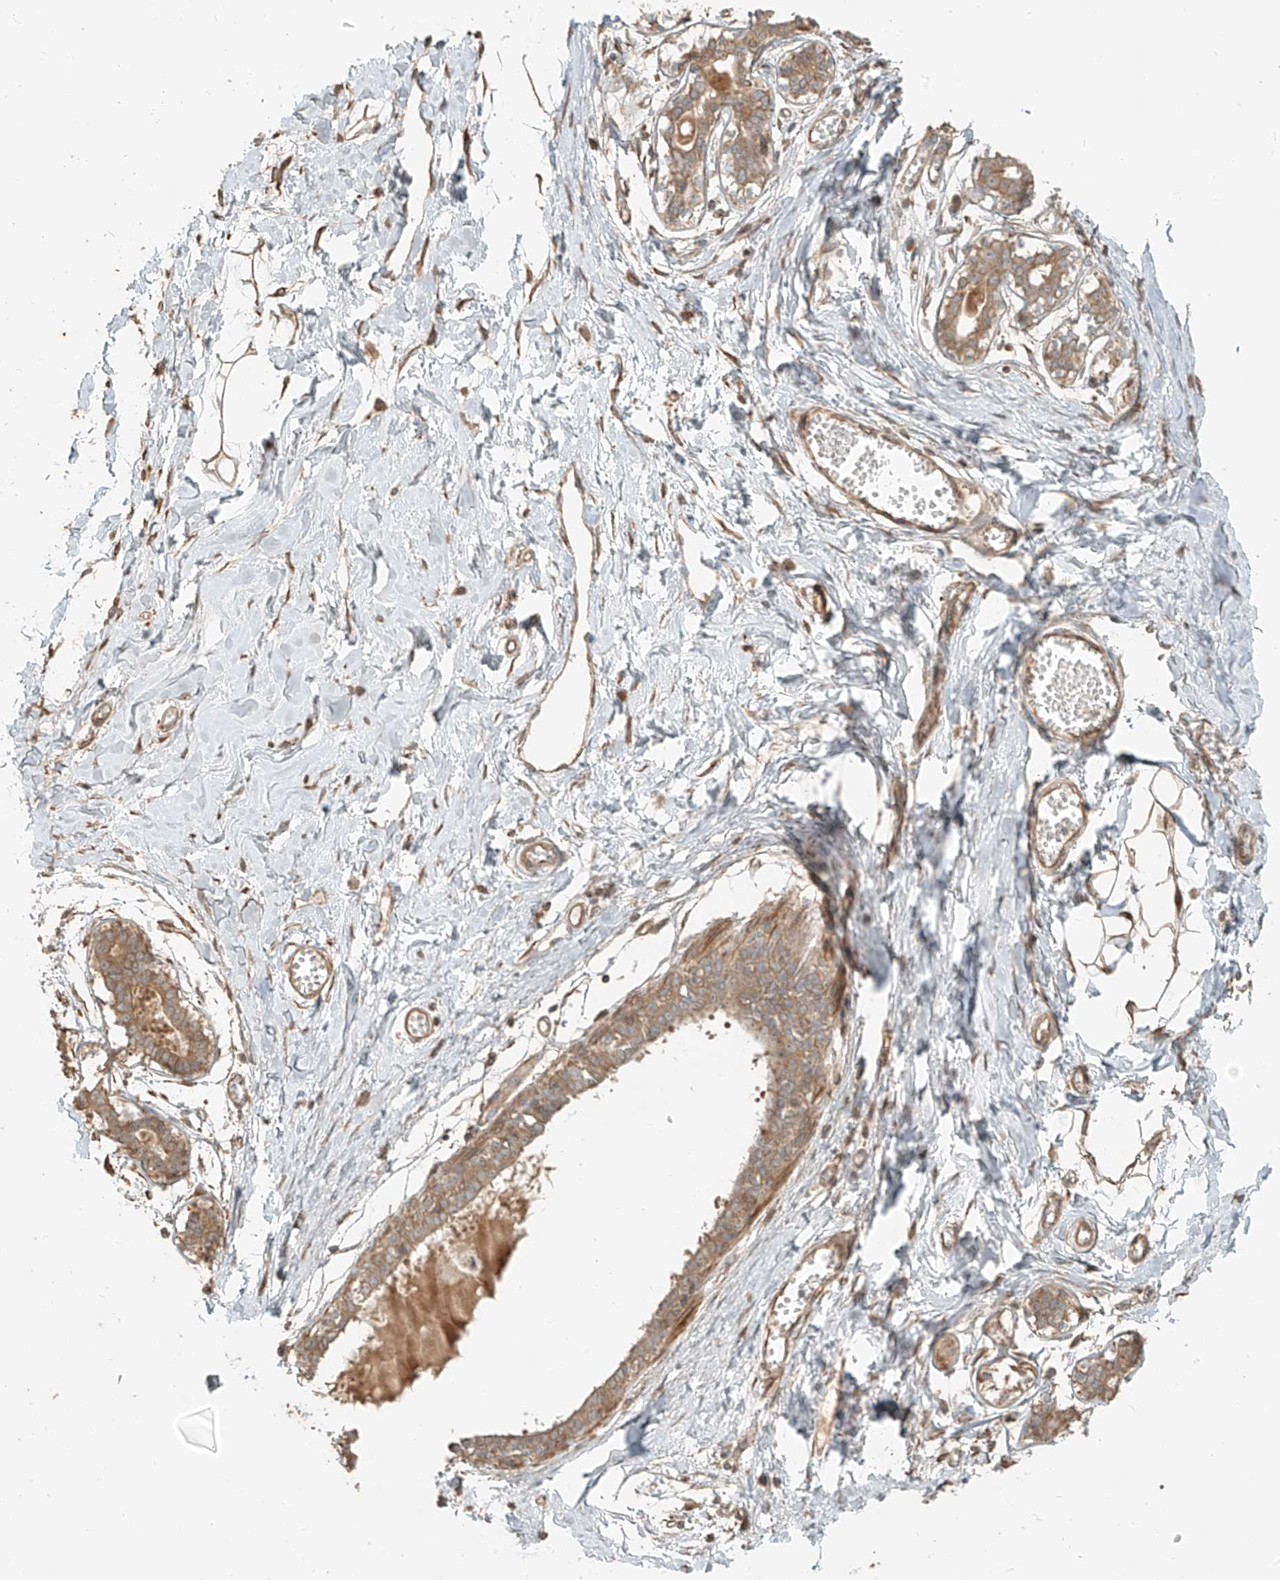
{"staining": {"intensity": "weak", "quantity": "25%-75%", "location": "cytoplasmic/membranous"}, "tissue": "breast", "cell_type": "Adipocytes", "image_type": "normal", "snomed": [{"axis": "morphology", "description": "Normal tissue, NOS"}, {"axis": "topography", "description": "Breast"}], "caption": "Protein staining of normal breast reveals weak cytoplasmic/membranous expression in about 25%-75% of adipocytes. (DAB IHC, brown staining for protein, blue staining for nuclei).", "gene": "ANKZF1", "patient": {"sex": "female", "age": 27}}